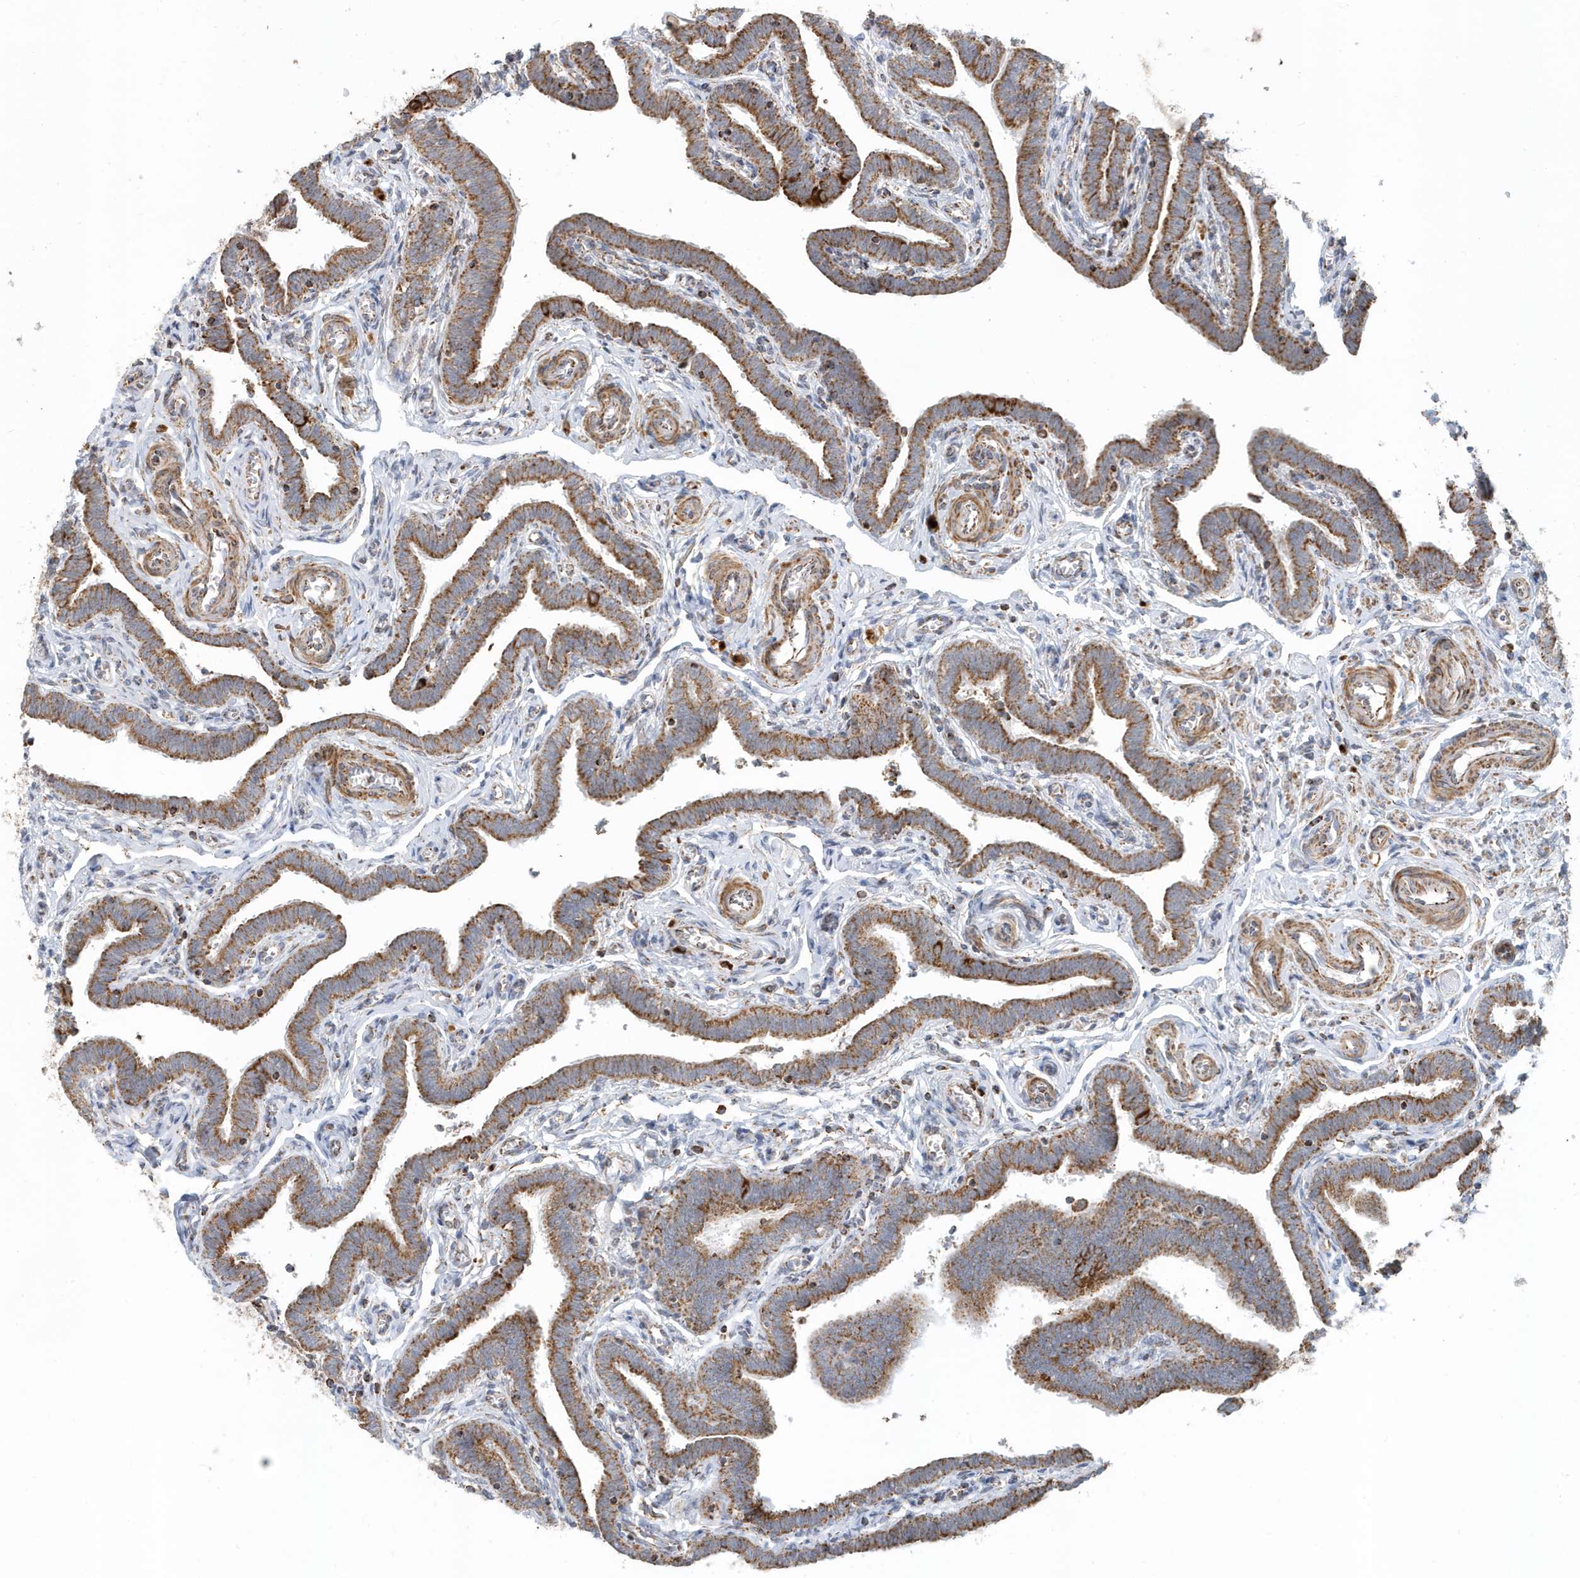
{"staining": {"intensity": "moderate", "quantity": ">75%", "location": "cytoplasmic/membranous"}, "tissue": "fallopian tube", "cell_type": "Glandular cells", "image_type": "normal", "snomed": [{"axis": "morphology", "description": "Normal tissue, NOS"}, {"axis": "topography", "description": "Fallopian tube"}], "caption": "Immunohistochemistry of unremarkable fallopian tube reveals medium levels of moderate cytoplasmic/membranous expression in about >75% of glandular cells. The staining is performed using DAB (3,3'-diaminobenzidine) brown chromogen to label protein expression. The nuclei are counter-stained blue using hematoxylin.", "gene": "MAN1A1", "patient": {"sex": "female", "age": 36}}